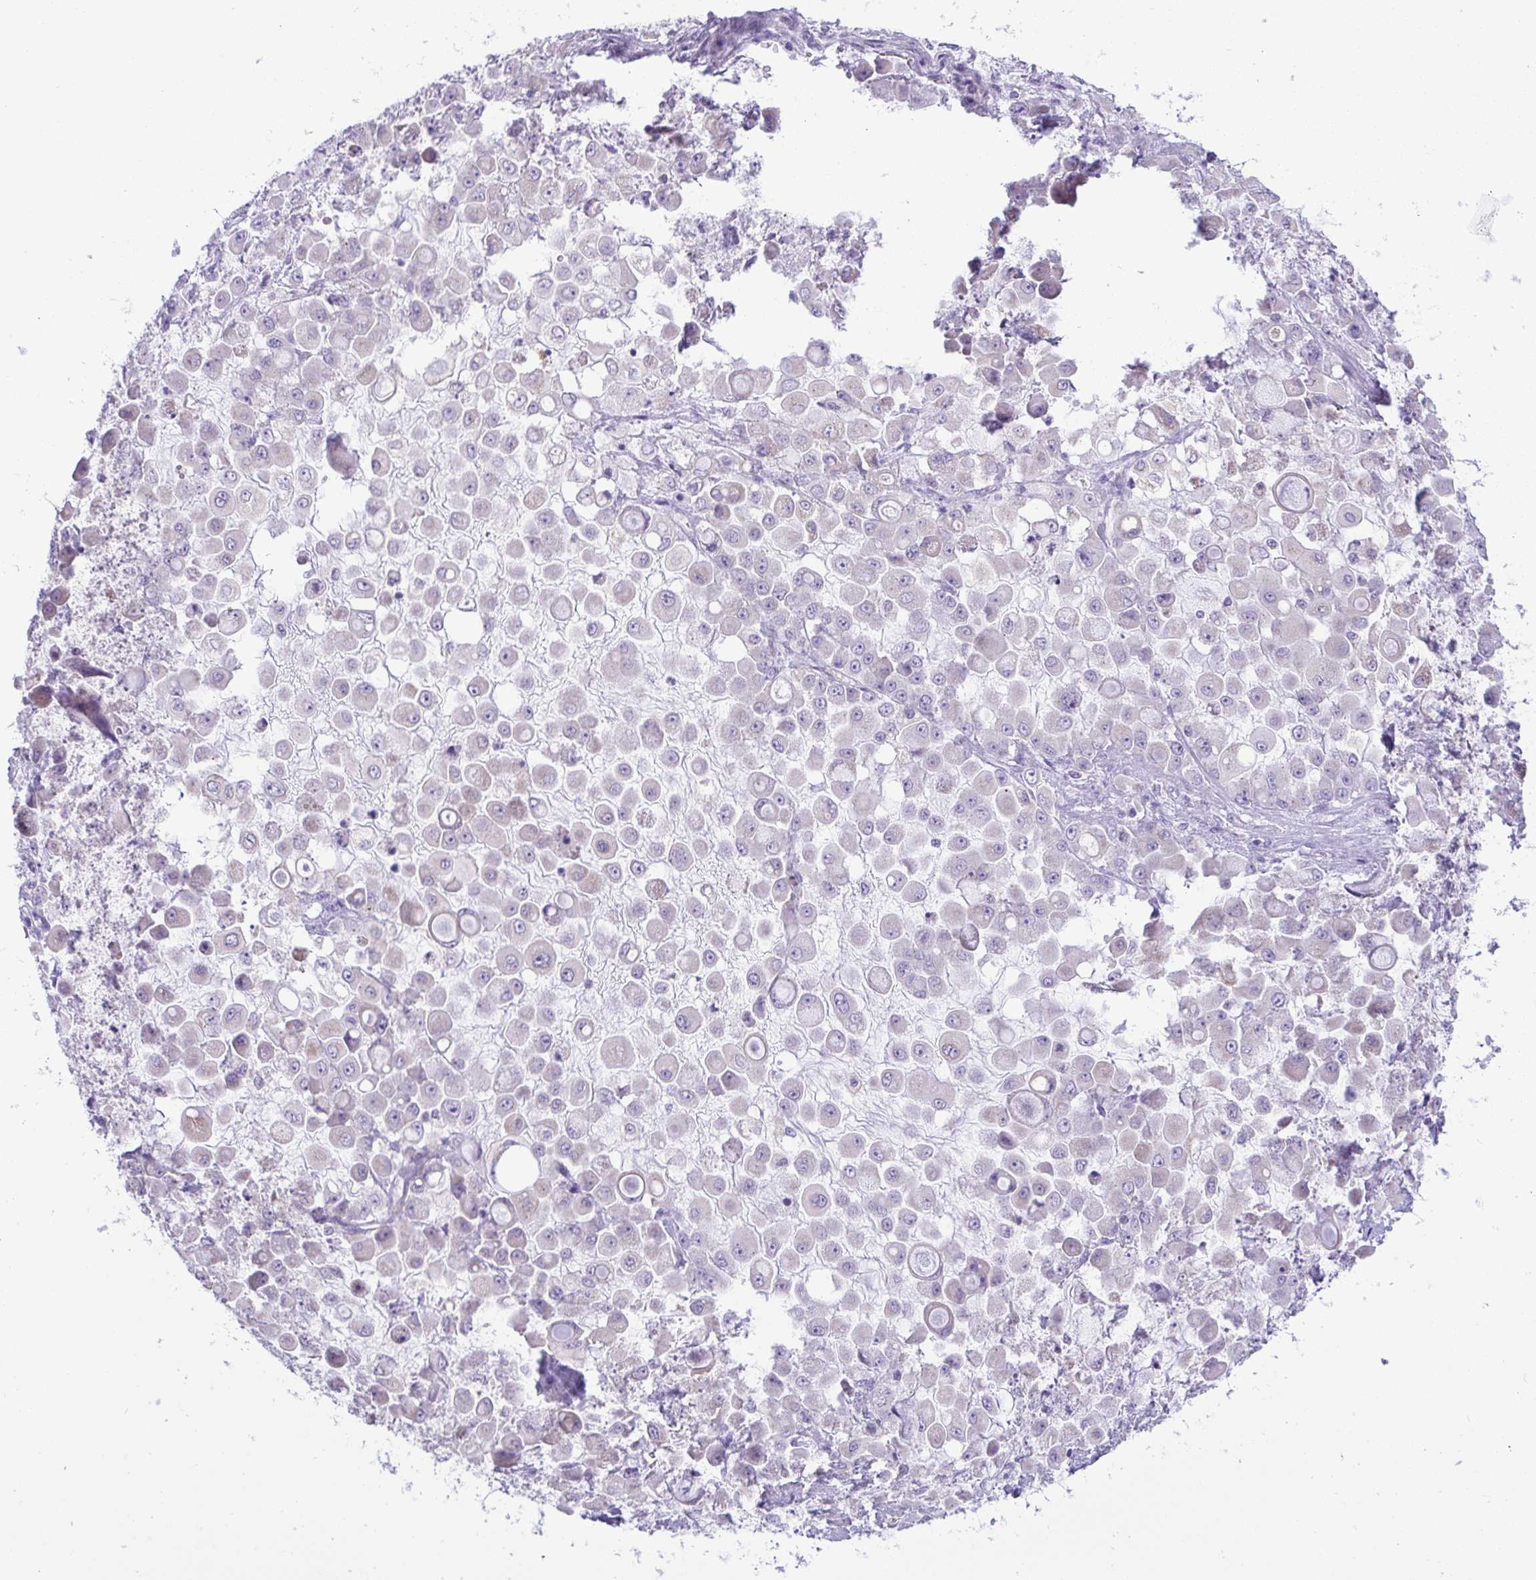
{"staining": {"intensity": "weak", "quantity": "<25%", "location": "cytoplasmic/membranous"}, "tissue": "stomach cancer", "cell_type": "Tumor cells", "image_type": "cancer", "snomed": [{"axis": "morphology", "description": "Adenocarcinoma, NOS"}, {"axis": "topography", "description": "Stomach"}], "caption": "Tumor cells are negative for brown protein staining in stomach cancer (adenocarcinoma). (DAB immunohistochemistry with hematoxylin counter stain).", "gene": "PLA2G12B", "patient": {"sex": "female", "age": 76}}